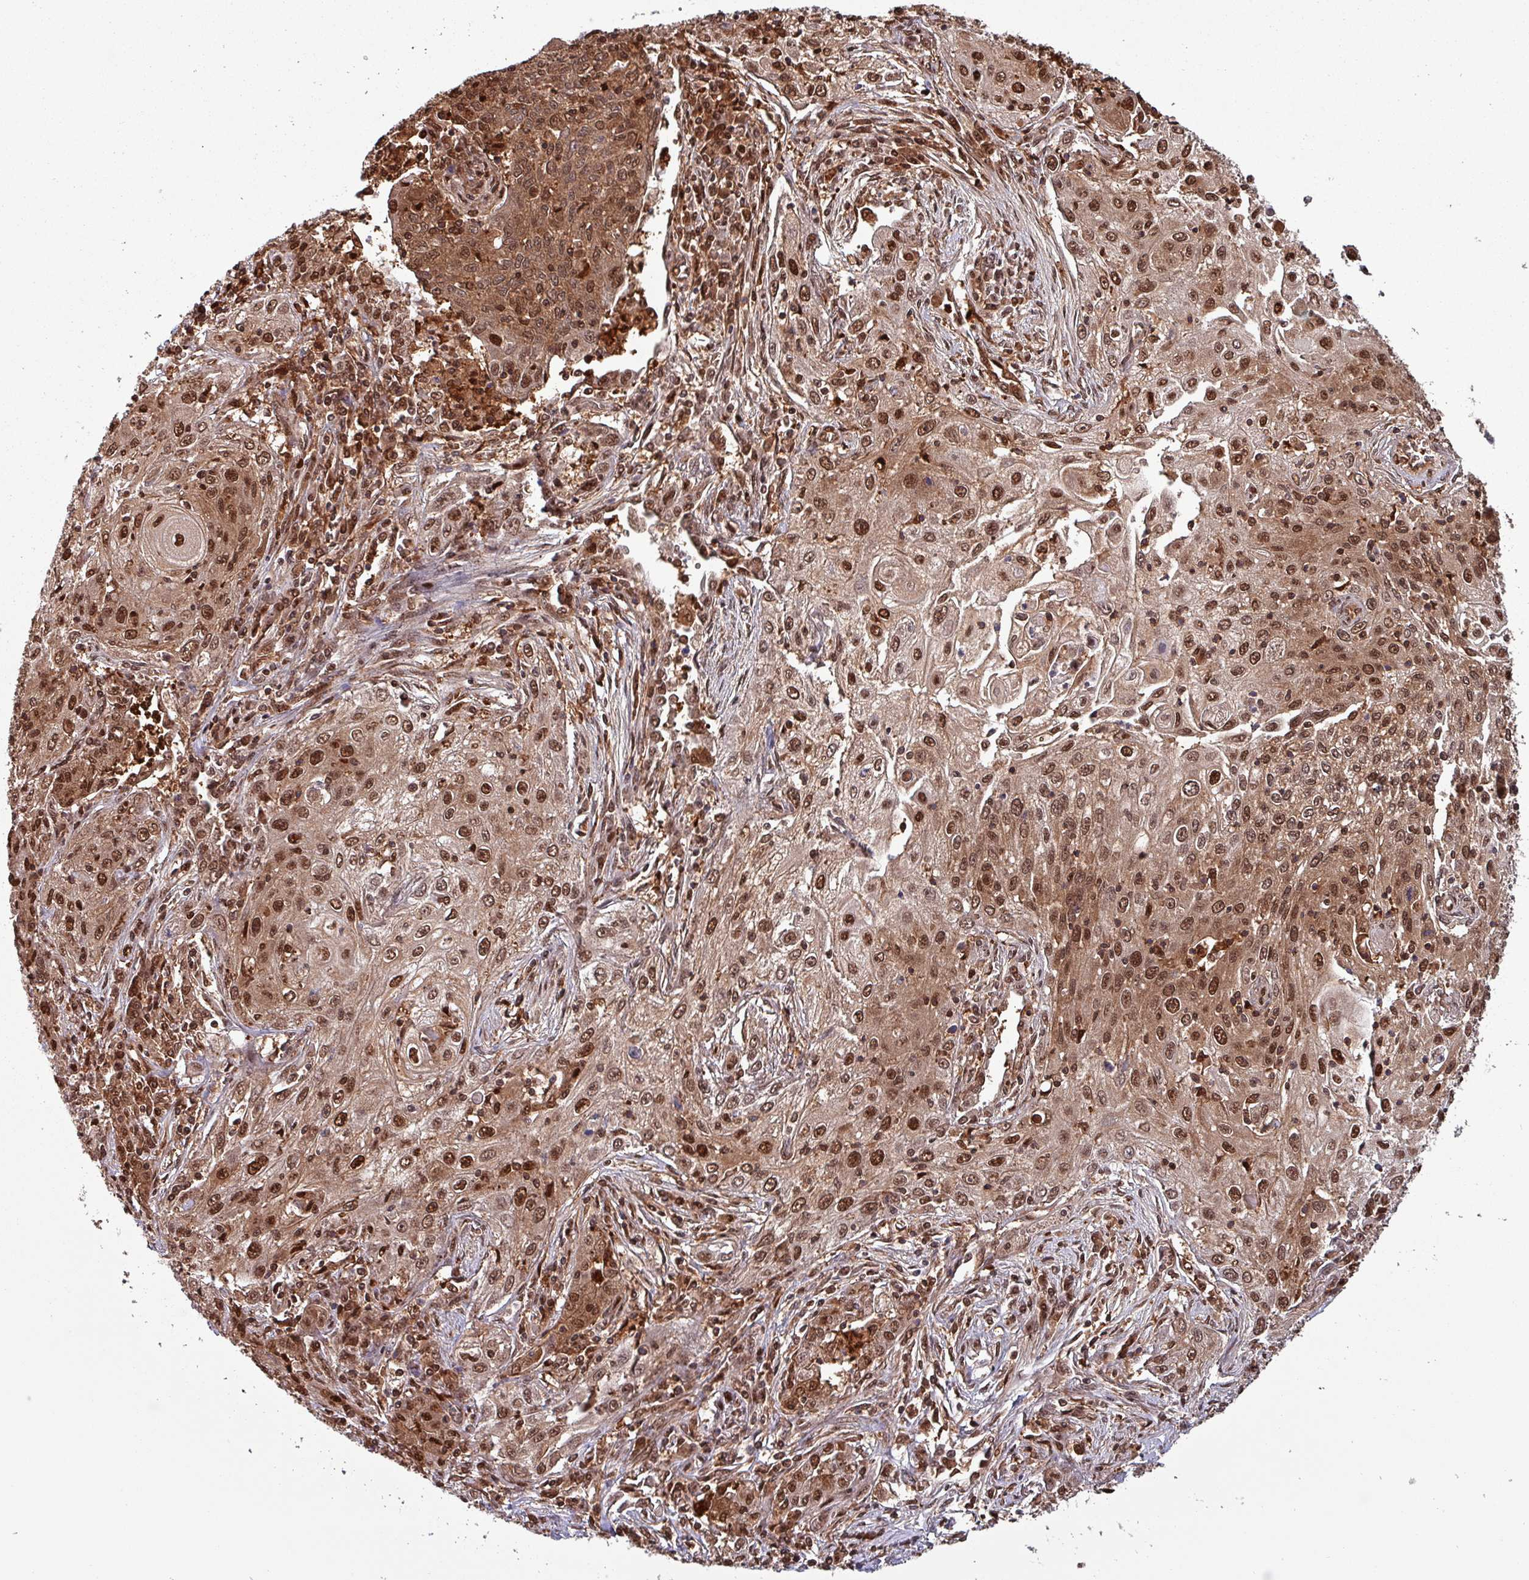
{"staining": {"intensity": "moderate", "quantity": ">75%", "location": "cytoplasmic/membranous,nuclear"}, "tissue": "lung cancer", "cell_type": "Tumor cells", "image_type": "cancer", "snomed": [{"axis": "morphology", "description": "Squamous cell carcinoma, NOS"}, {"axis": "topography", "description": "Lung"}], "caption": "Lung cancer stained with DAB (3,3'-diaminobenzidine) IHC displays medium levels of moderate cytoplasmic/membranous and nuclear positivity in about >75% of tumor cells. (DAB (3,3'-diaminobenzidine) = brown stain, brightfield microscopy at high magnification).", "gene": "PSMB8", "patient": {"sex": "female", "age": 69}}